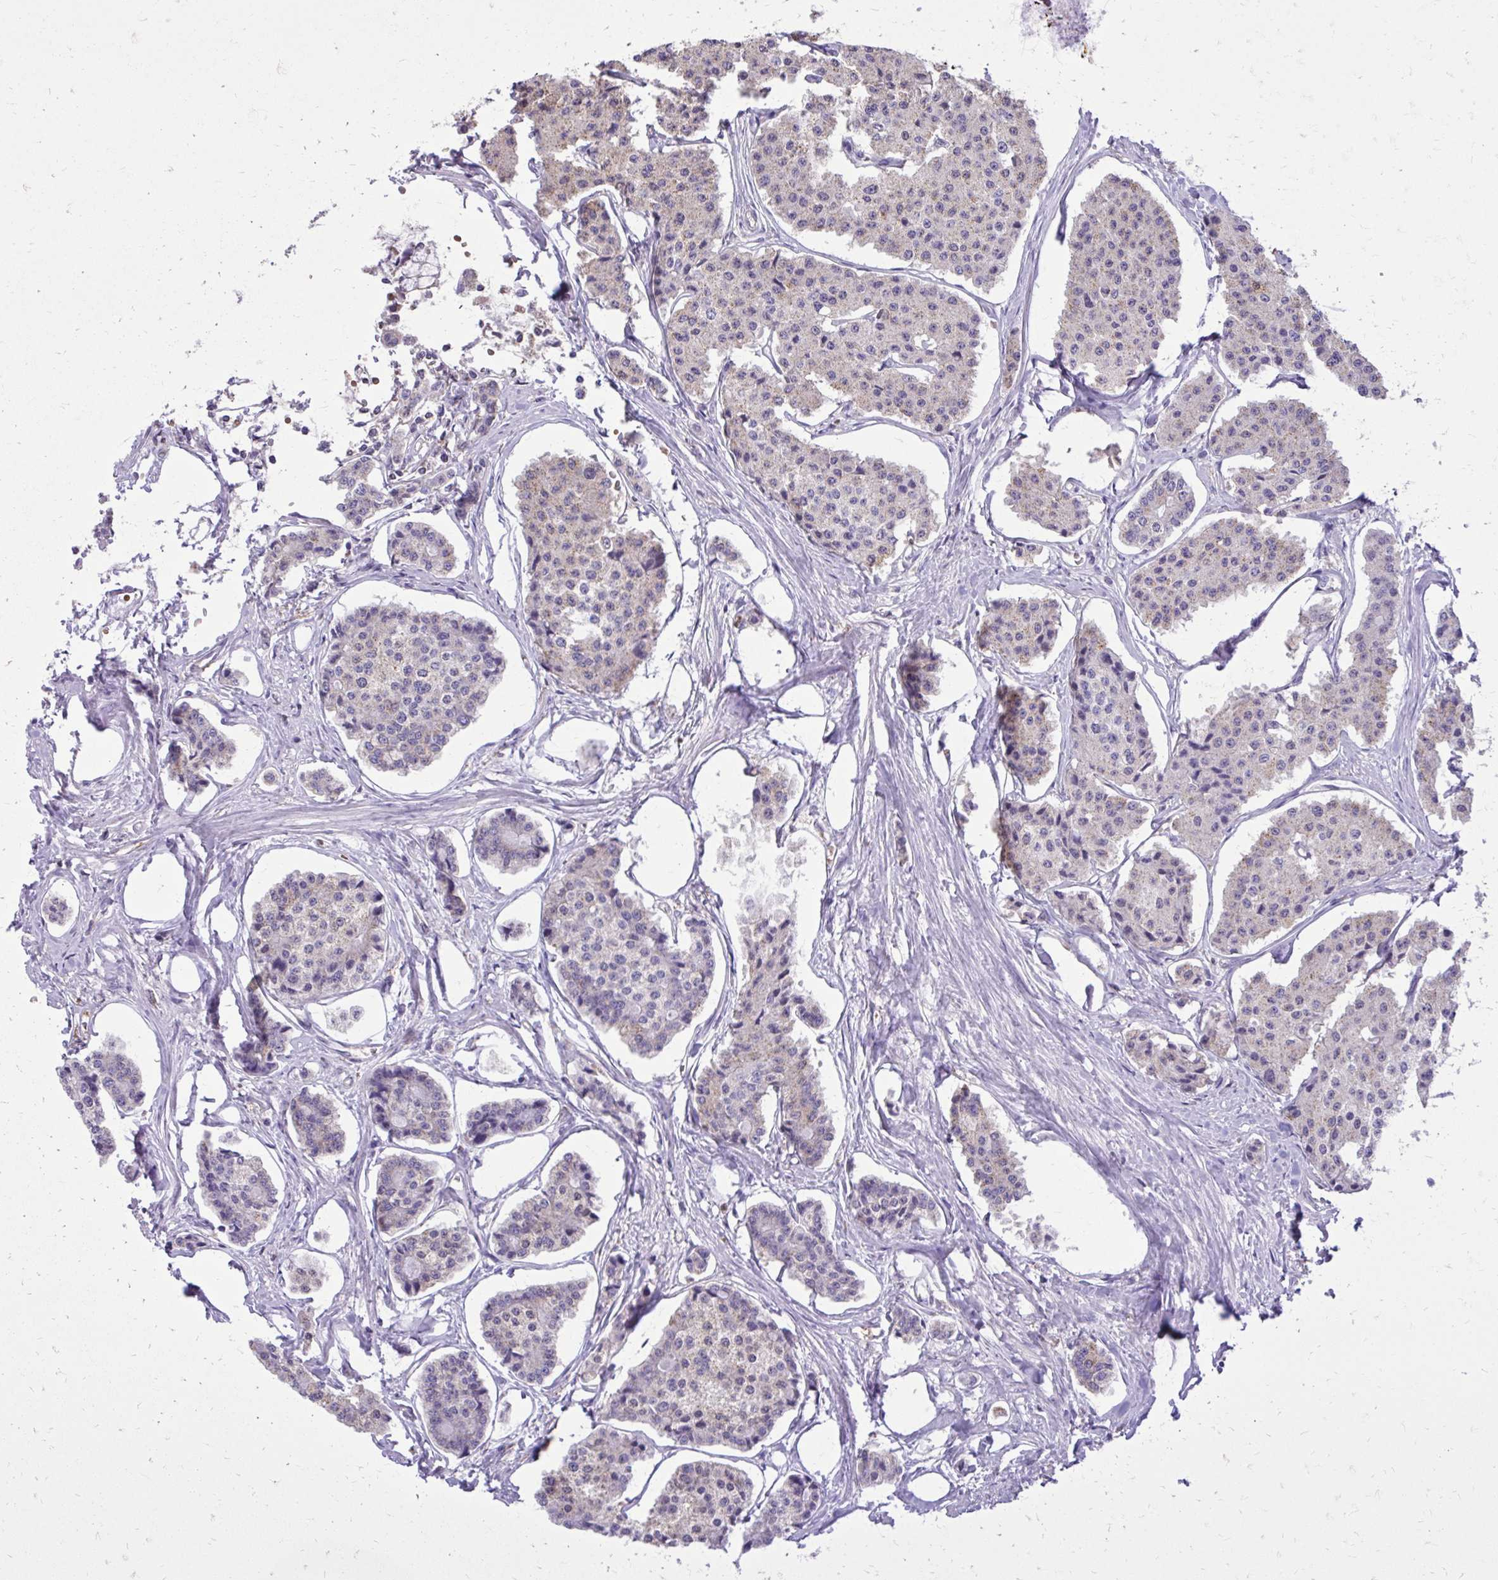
{"staining": {"intensity": "negative", "quantity": "none", "location": "none"}, "tissue": "carcinoid", "cell_type": "Tumor cells", "image_type": "cancer", "snomed": [{"axis": "morphology", "description": "Carcinoid, malignant, NOS"}, {"axis": "topography", "description": "Small intestine"}], "caption": "Immunohistochemistry photomicrograph of neoplastic tissue: carcinoid (malignant) stained with DAB (3,3'-diaminobenzidine) demonstrates no significant protein staining in tumor cells.", "gene": "CAT", "patient": {"sex": "female", "age": 65}}